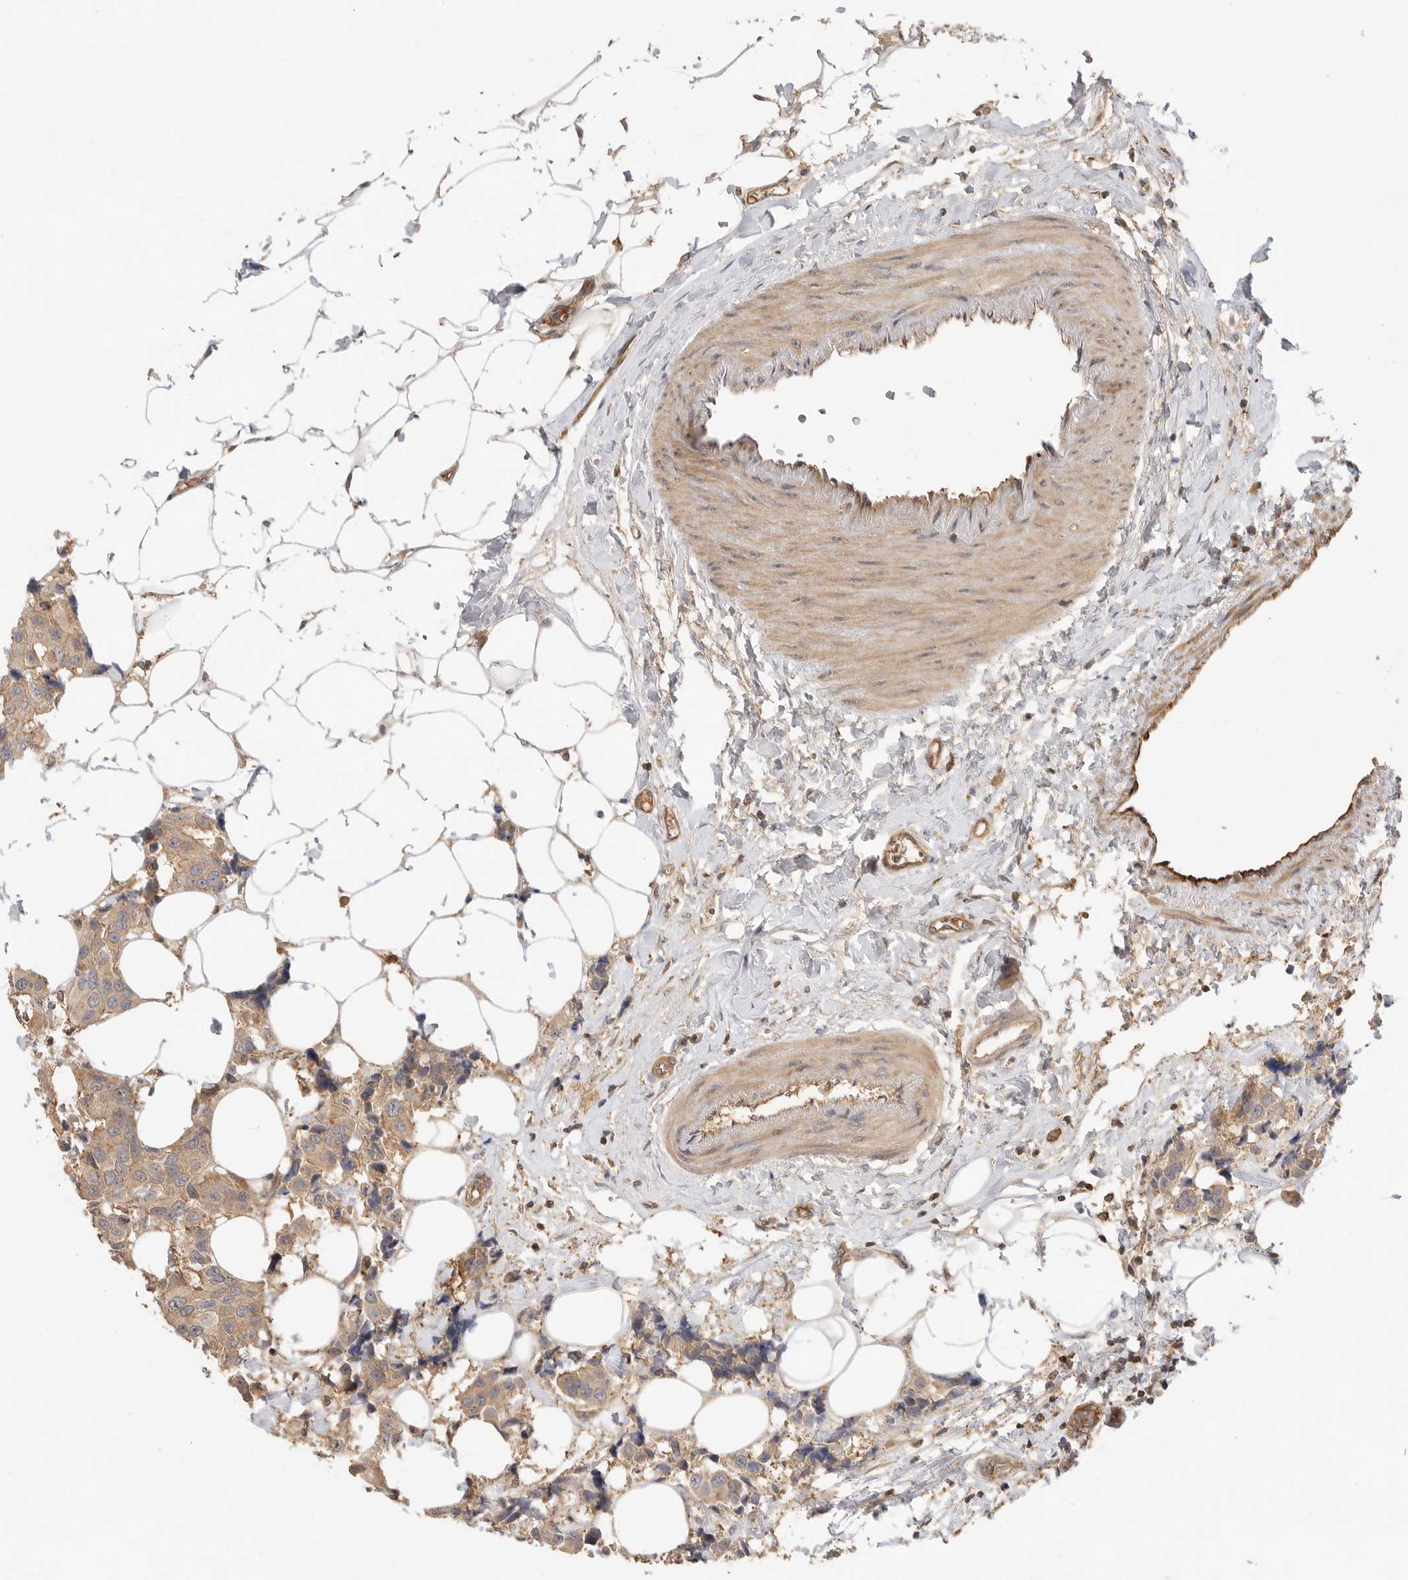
{"staining": {"intensity": "moderate", "quantity": ">75%", "location": "cytoplasmic/membranous"}, "tissue": "breast cancer", "cell_type": "Tumor cells", "image_type": "cancer", "snomed": [{"axis": "morphology", "description": "Normal tissue, NOS"}, {"axis": "morphology", "description": "Duct carcinoma"}, {"axis": "topography", "description": "Breast"}], "caption": "Breast infiltrating ductal carcinoma was stained to show a protein in brown. There is medium levels of moderate cytoplasmic/membranous staining in about >75% of tumor cells. Using DAB (brown) and hematoxylin (blue) stains, captured at high magnification using brightfield microscopy.", "gene": "CLDN12", "patient": {"sex": "female", "age": 39}}